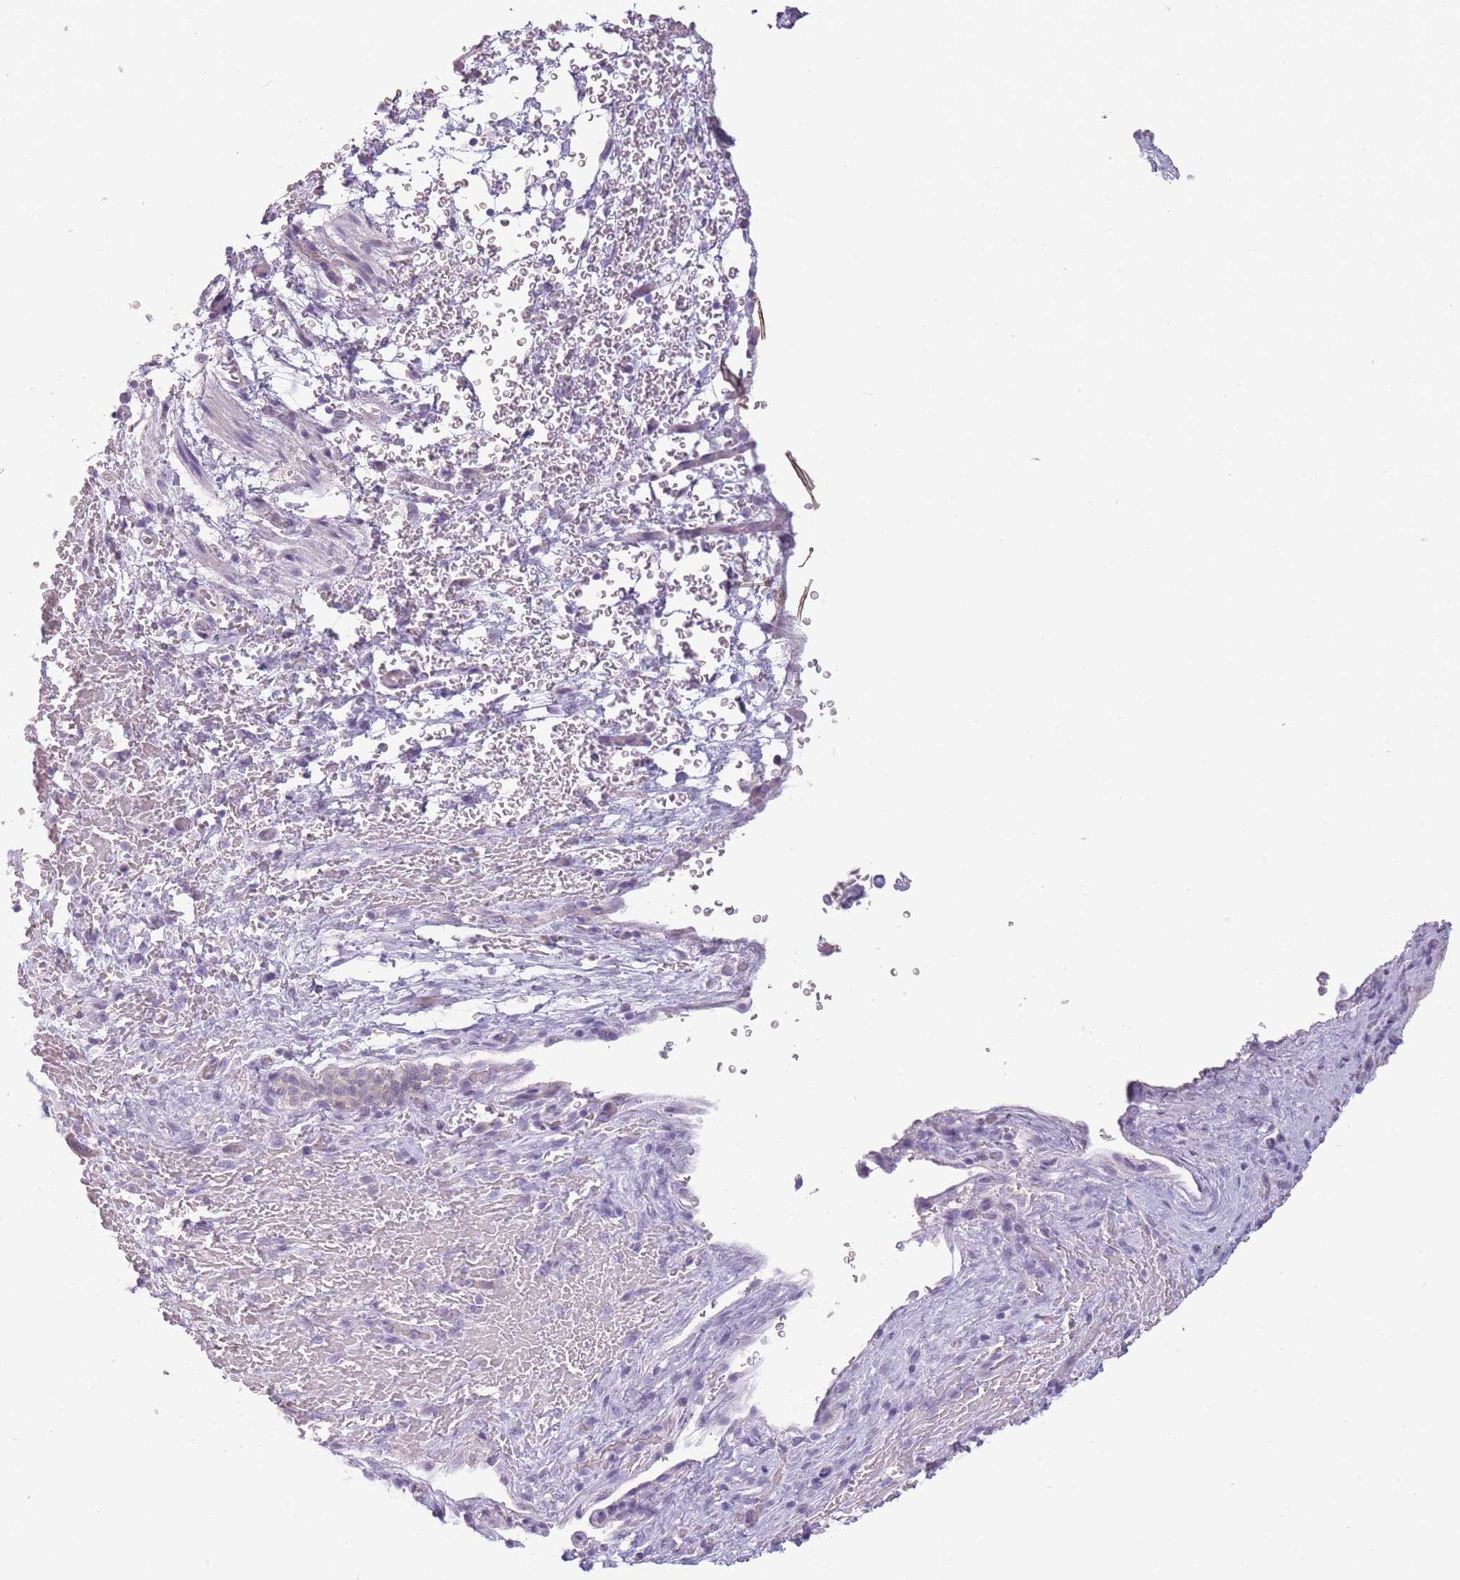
{"staining": {"intensity": "weak", "quantity": "25%-75%", "location": "cytoplasmic/membranous"}, "tissue": "smooth muscle", "cell_type": "Smooth muscle cells", "image_type": "normal", "snomed": [{"axis": "morphology", "description": "Normal tissue, NOS"}, {"axis": "topography", "description": "Smooth muscle"}, {"axis": "topography", "description": "Peripheral nerve tissue"}], "caption": "High-magnification brightfield microscopy of unremarkable smooth muscle stained with DAB (3,3'-diaminobenzidine) (brown) and counterstained with hematoxylin (blue). smooth muscle cells exhibit weak cytoplasmic/membranous staining is present in about25%-75% of cells.", "gene": "TMEM236", "patient": {"sex": "male", "age": 69}}